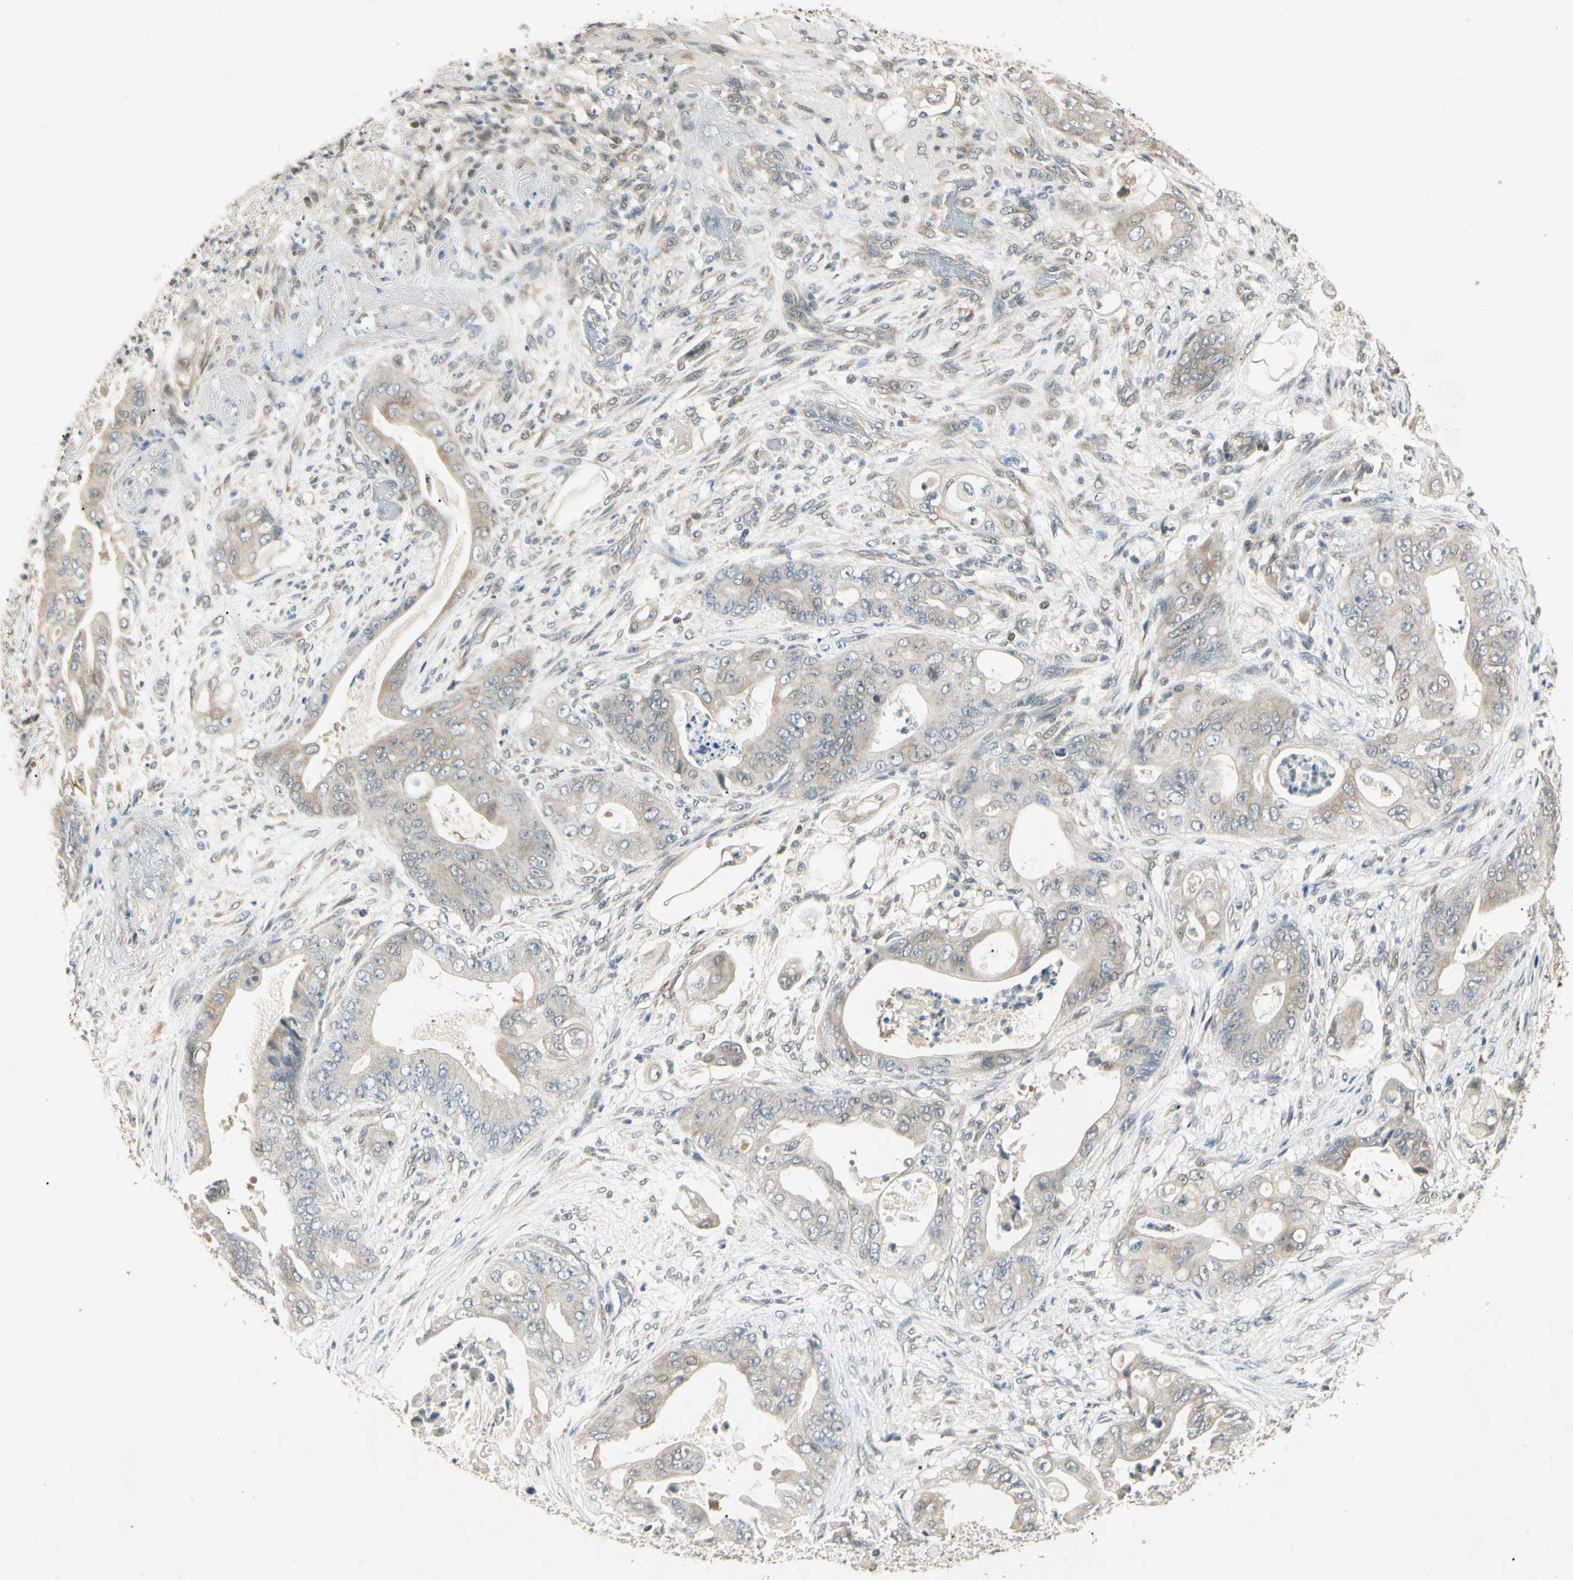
{"staining": {"intensity": "weak", "quantity": "25%-75%", "location": "cytoplasmic/membranous"}, "tissue": "stomach cancer", "cell_type": "Tumor cells", "image_type": "cancer", "snomed": [{"axis": "morphology", "description": "Adenocarcinoma, NOS"}, {"axis": "topography", "description": "Stomach"}], "caption": "Immunohistochemical staining of stomach cancer (adenocarcinoma) exhibits low levels of weak cytoplasmic/membranous positivity in approximately 25%-75% of tumor cells.", "gene": "ZBTB4", "patient": {"sex": "female", "age": 73}}